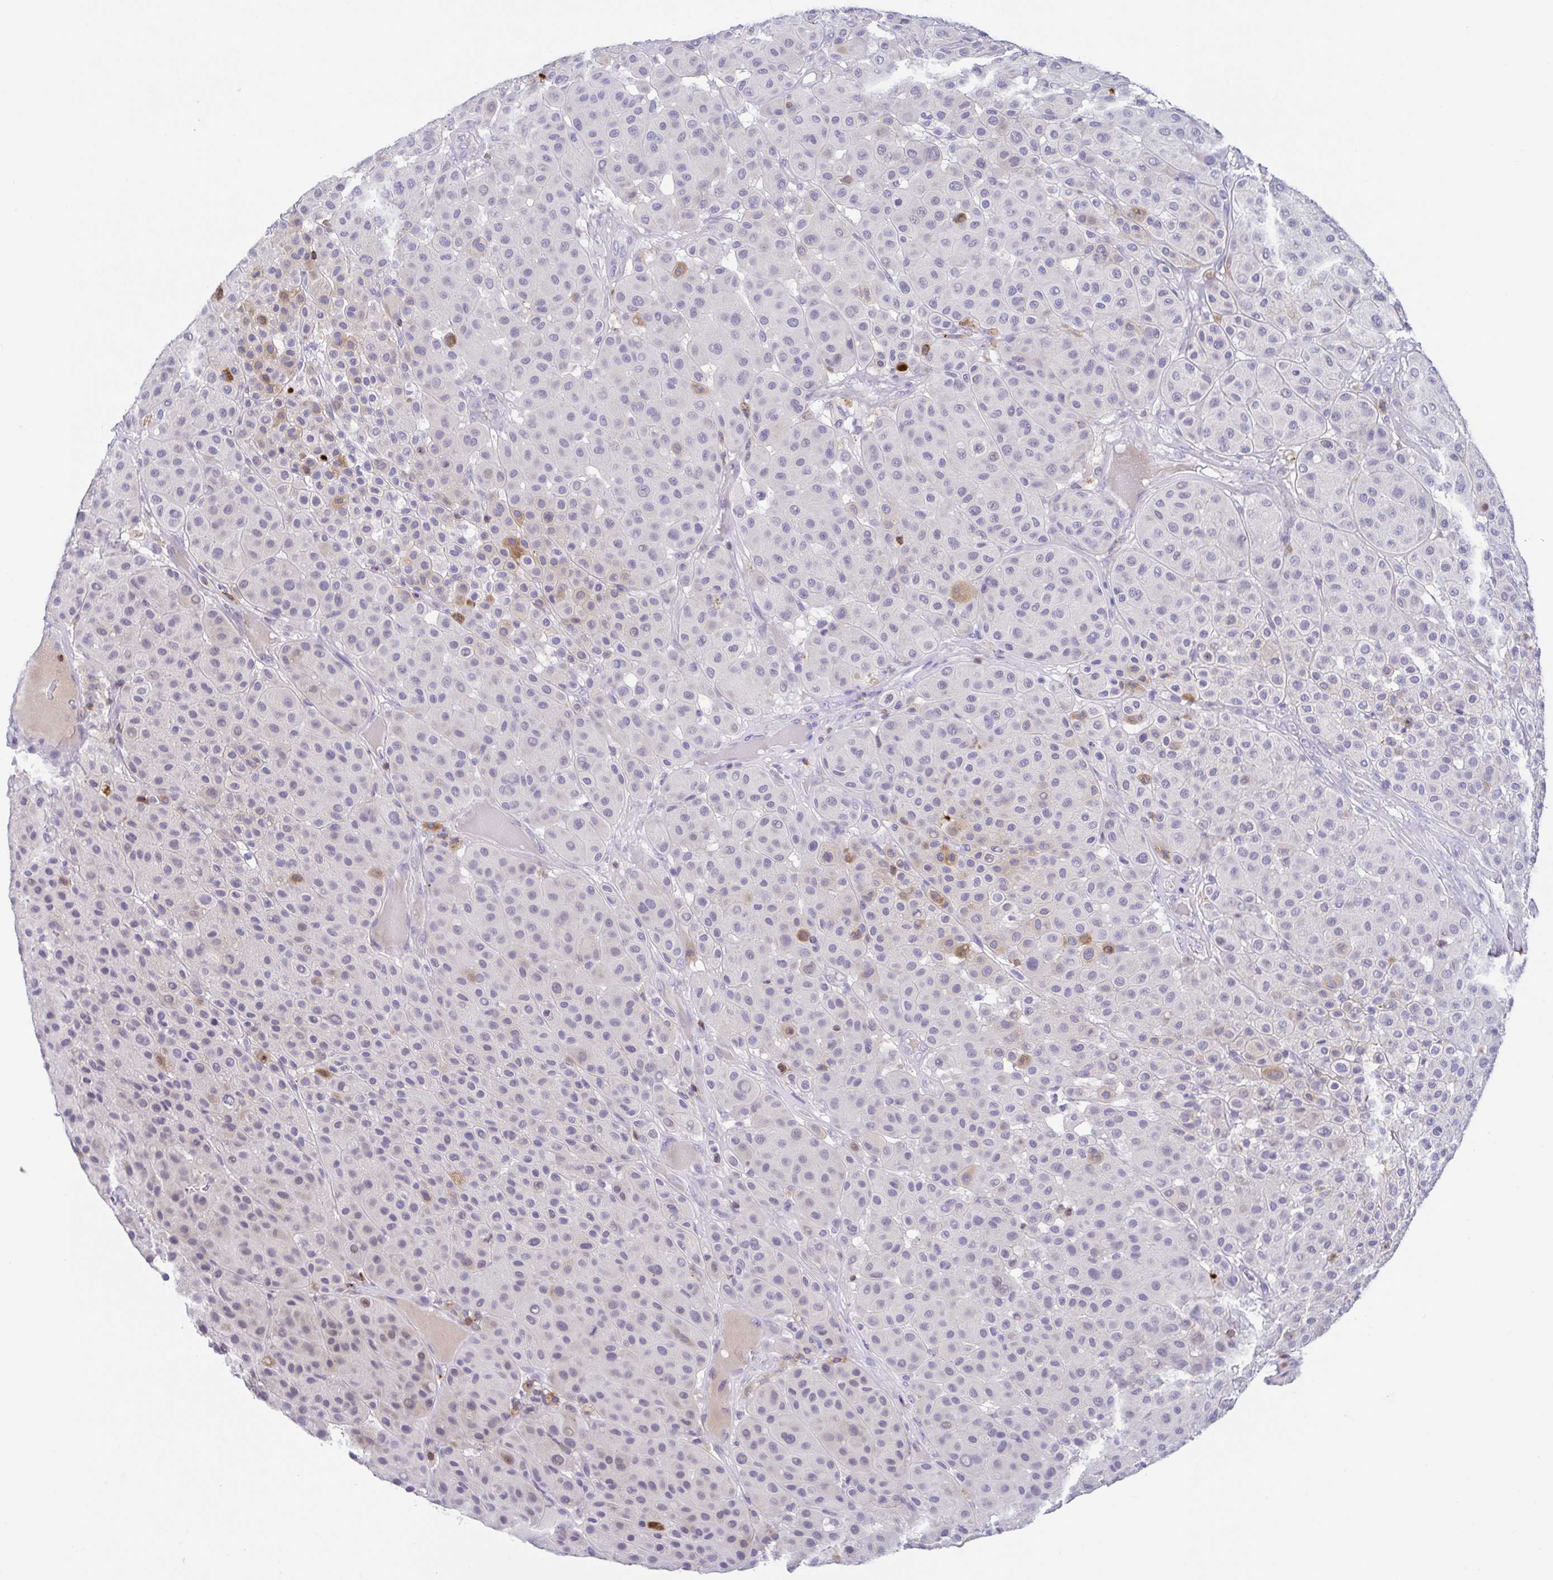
{"staining": {"intensity": "negative", "quantity": "none", "location": "none"}, "tissue": "melanoma", "cell_type": "Tumor cells", "image_type": "cancer", "snomed": [{"axis": "morphology", "description": "Malignant melanoma, Metastatic site"}, {"axis": "topography", "description": "Smooth muscle"}], "caption": "IHC photomicrograph of human malignant melanoma (metastatic site) stained for a protein (brown), which demonstrates no staining in tumor cells.", "gene": "PGLYRP1", "patient": {"sex": "male", "age": 41}}